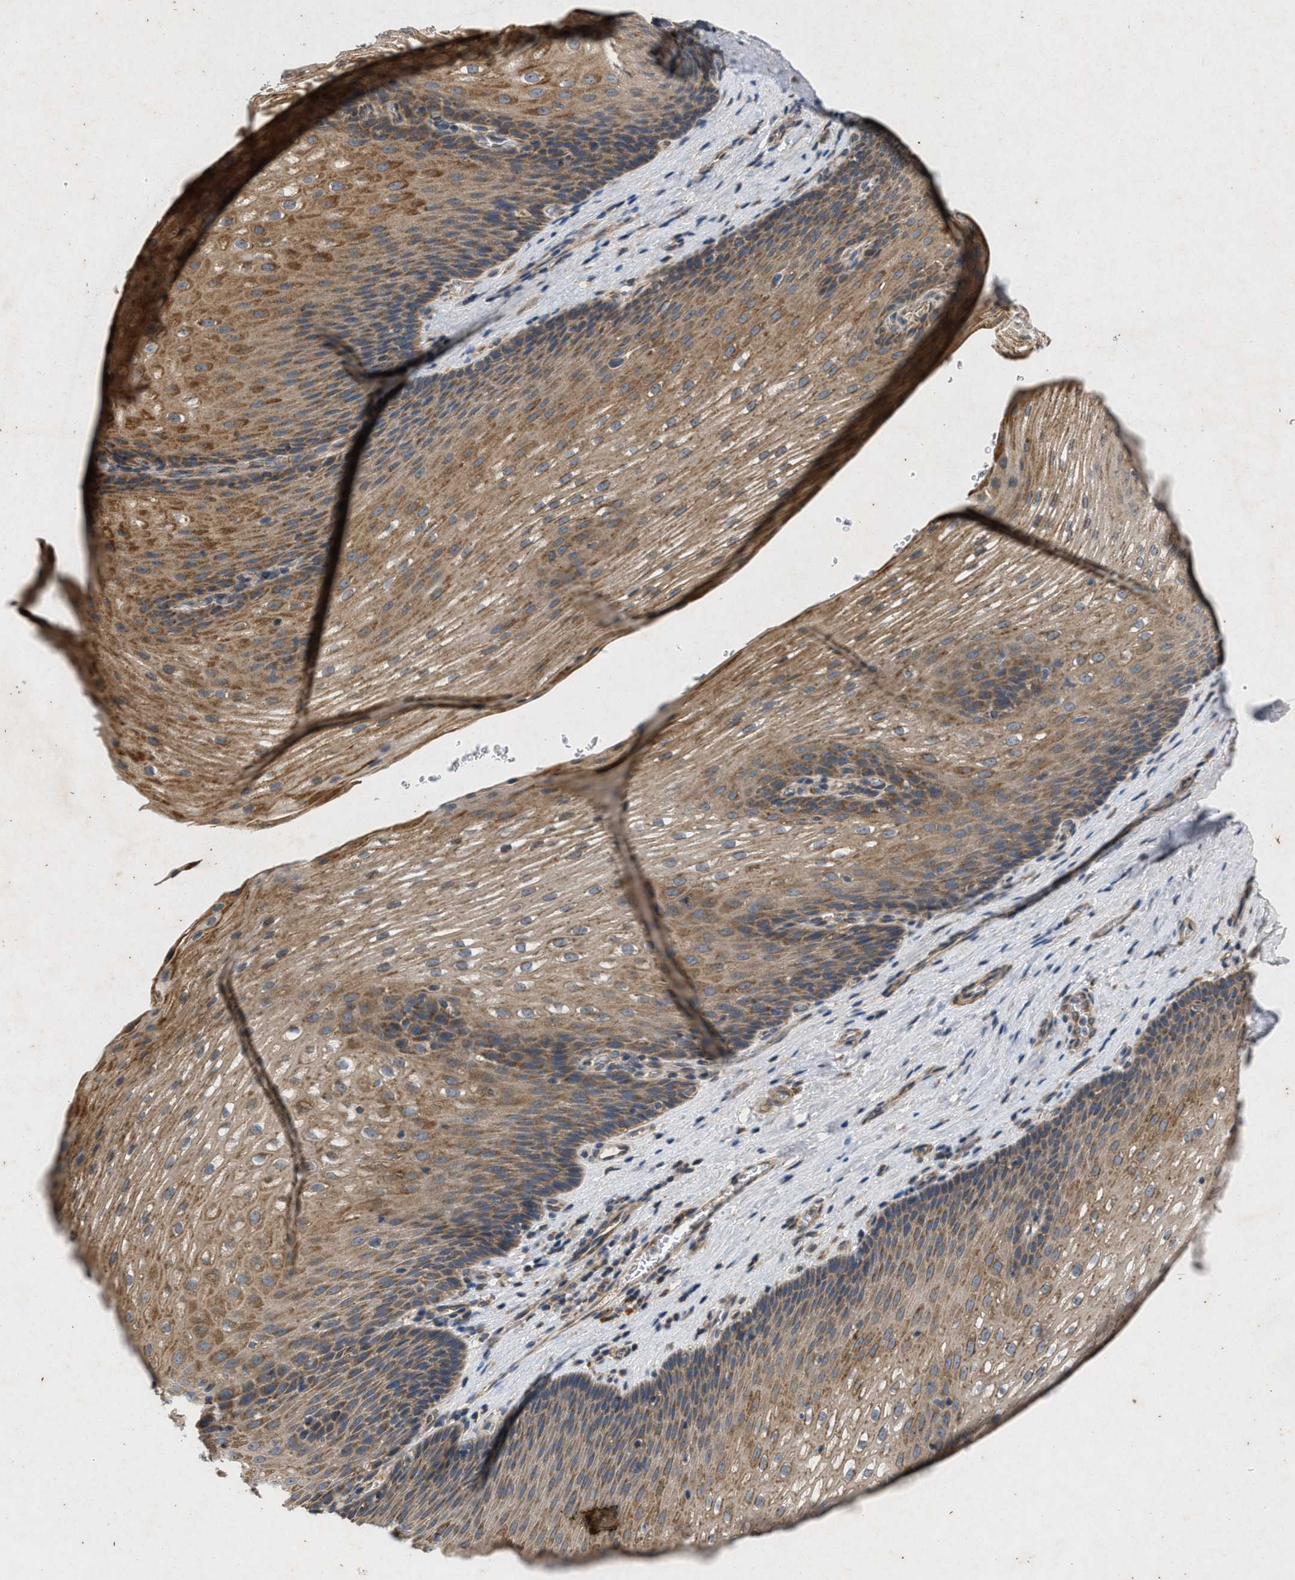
{"staining": {"intensity": "moderate", "quantity": ">75%", "location": "cytoplasmic/membranous"}, "tissue": "esophagus", "cell_type": "Squamous epithelial cells", "image_type": "normal", "snomed": [{"axis": "morphology", "description": "Normal tissue, NOS"}, {"axis": "topography", "description": "Esophagus"}], "caption": "DAB (3,3'-diaminobenzidine) immunohistochemical staining of unremarkable esophagus reveals moderate cytoplasmic/membranous protein staining in approximately >75% of squamous epithelial cells.", "gene": "PRKG2", "patient": {"sex": "male", "age": 48}}